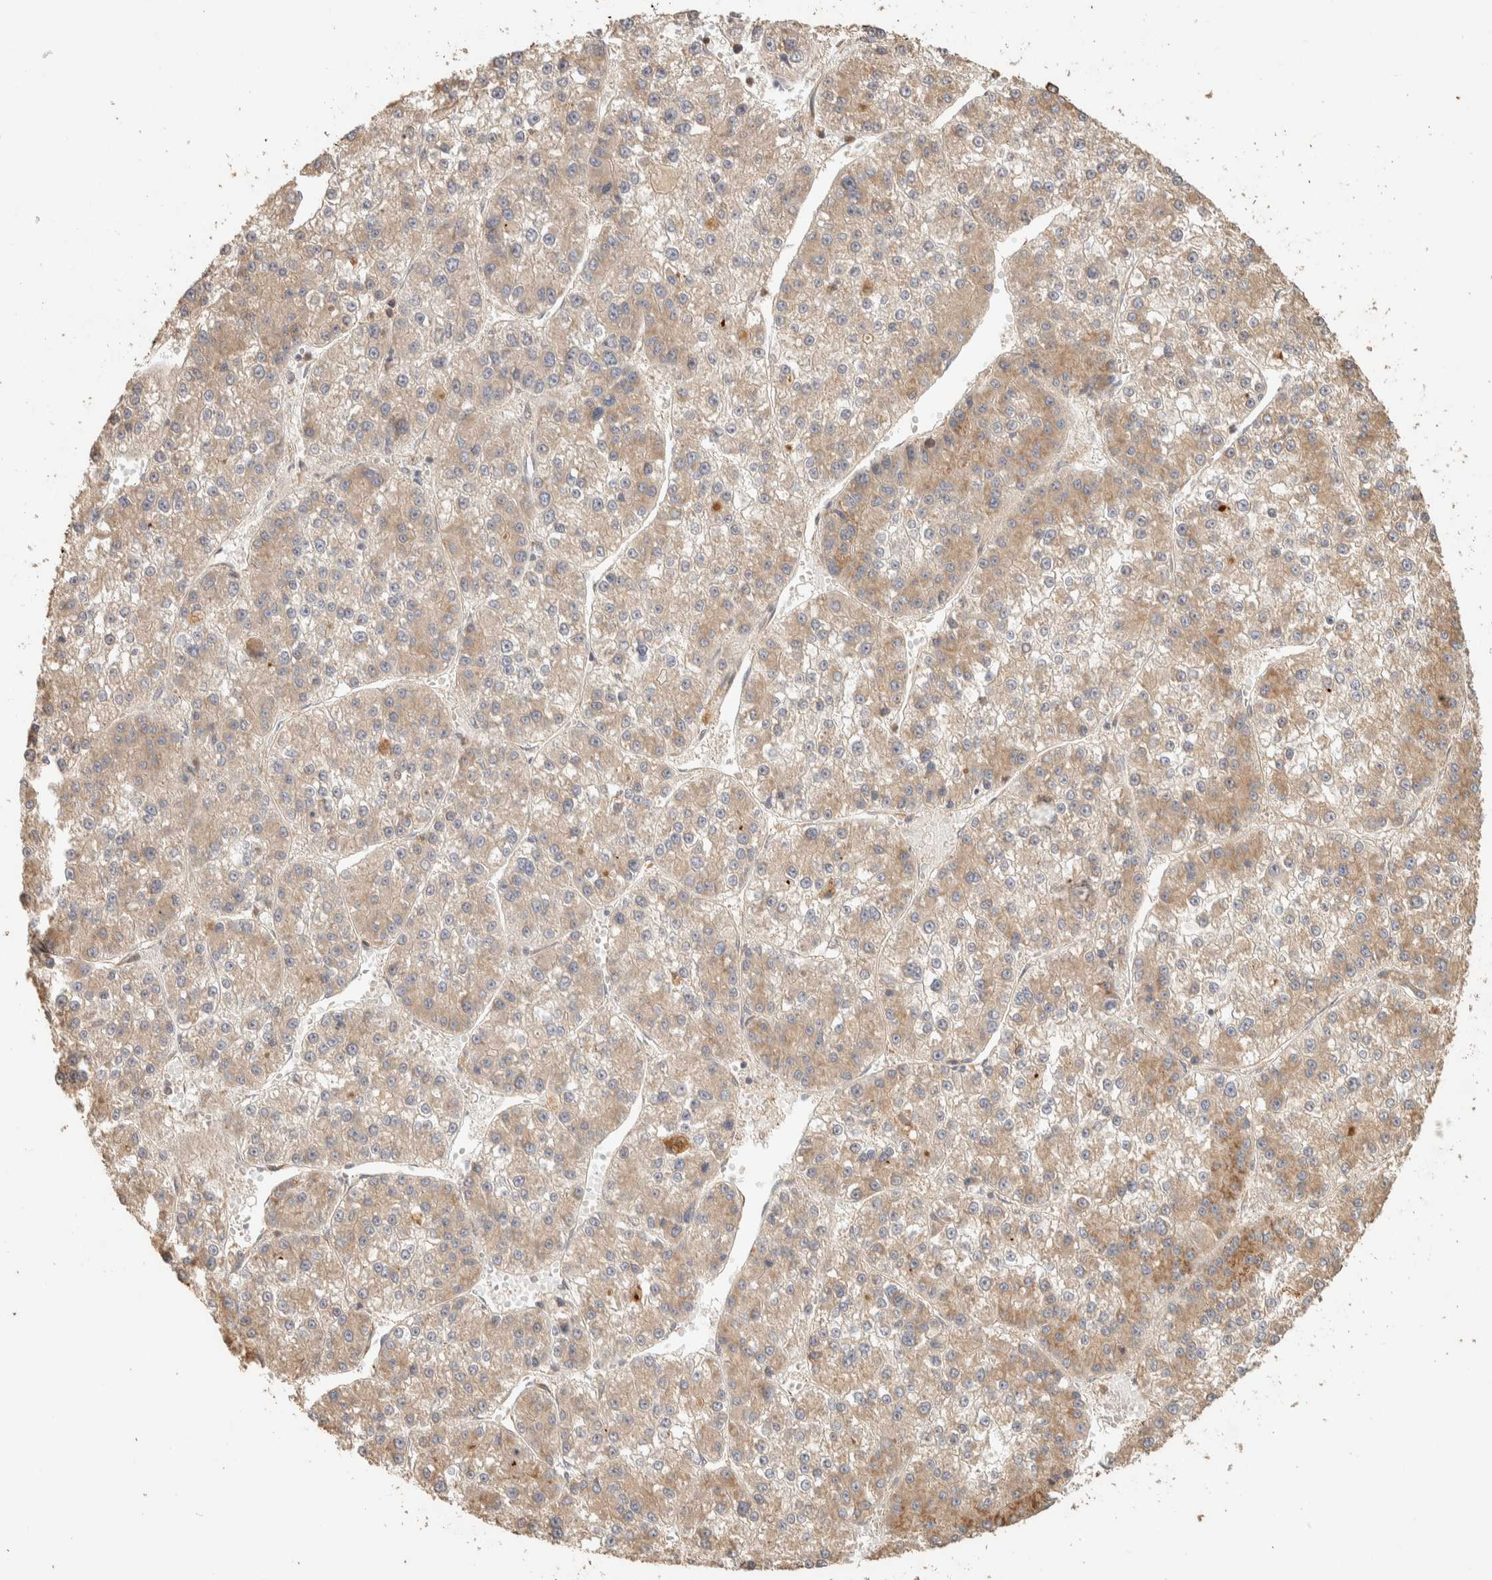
{"staining": {"intensity": "weak", "quantity": "25%-75%", "location": "cytoplasmic/membranous"}, "tissue": "liver cancer", "cell_type": "Tumor cells", "image_type": "cancer", "snomed": [{"axis": "morphology", "description": "Carcinoma, Hepatocellular, NOS"}, {"axis": "topography", "description": "Liver"}], "caption": "A low amount of weak cytoplasmic/membranous staining is identified in approximately 25%-75% of tumor cells in liver cancer (hepatocellular carcinoma) tissue.", "gene": "EXOC7", "patient": {"sex": "female", "age": 73}}